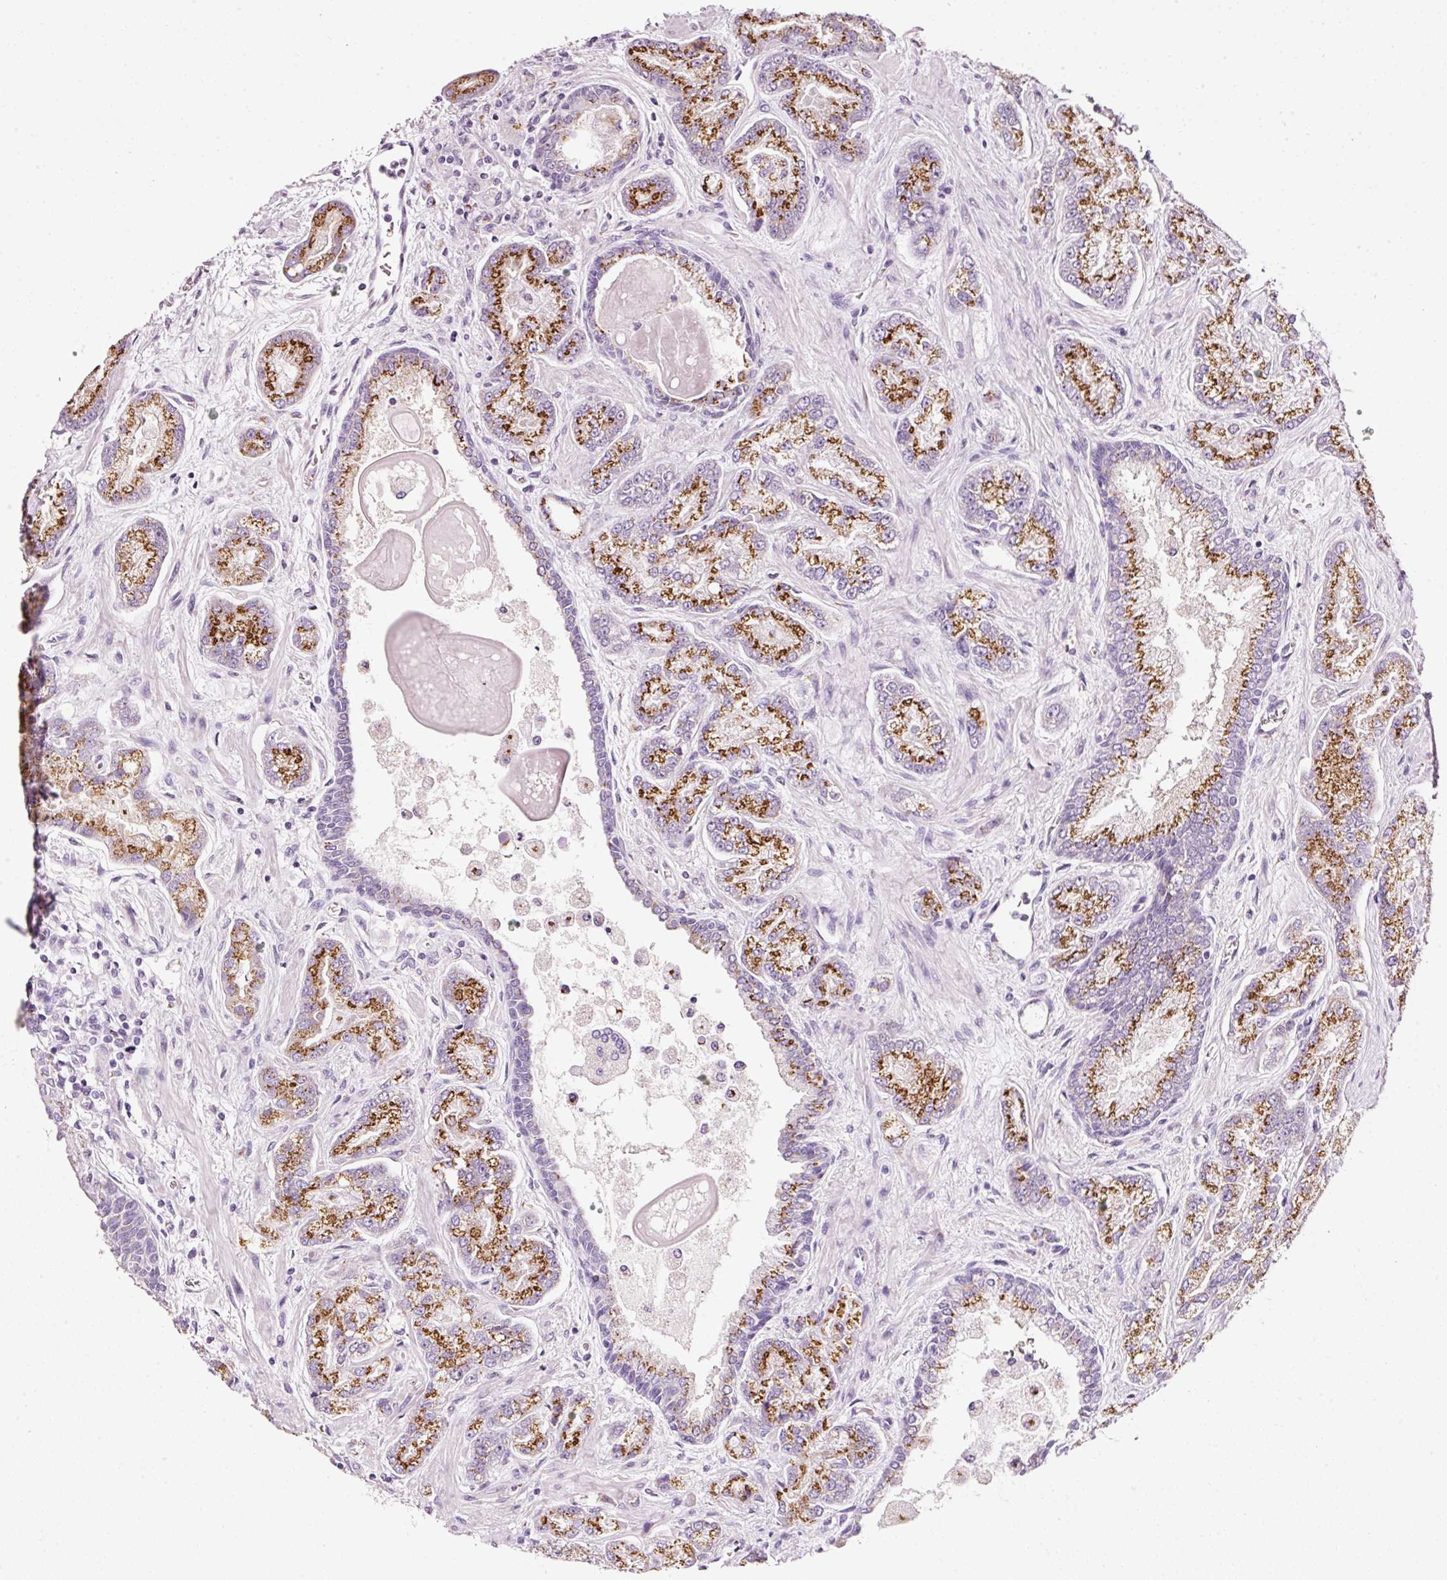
{"staining": {"intensity": "strong", "quantity": ">75%", "location": "cytoplasmic/membranous"}, "tissue": "prostate cancer", "cell_type": "Tumor cells", "image_type": "cancer", "snomed": [{"axis": "morphology", "description": "Adenocarcinoma, High grade"}, {"axis": "topography", "description": "Prostate"}], "caption": "Protein staining displays strong cytoplasmic/membranous positivity in approximately >75% of tumor cells in prostate high-grade adenocarcinoma.", "gene": "SDF4", "patient": {"sex": "male", "age": 68}}